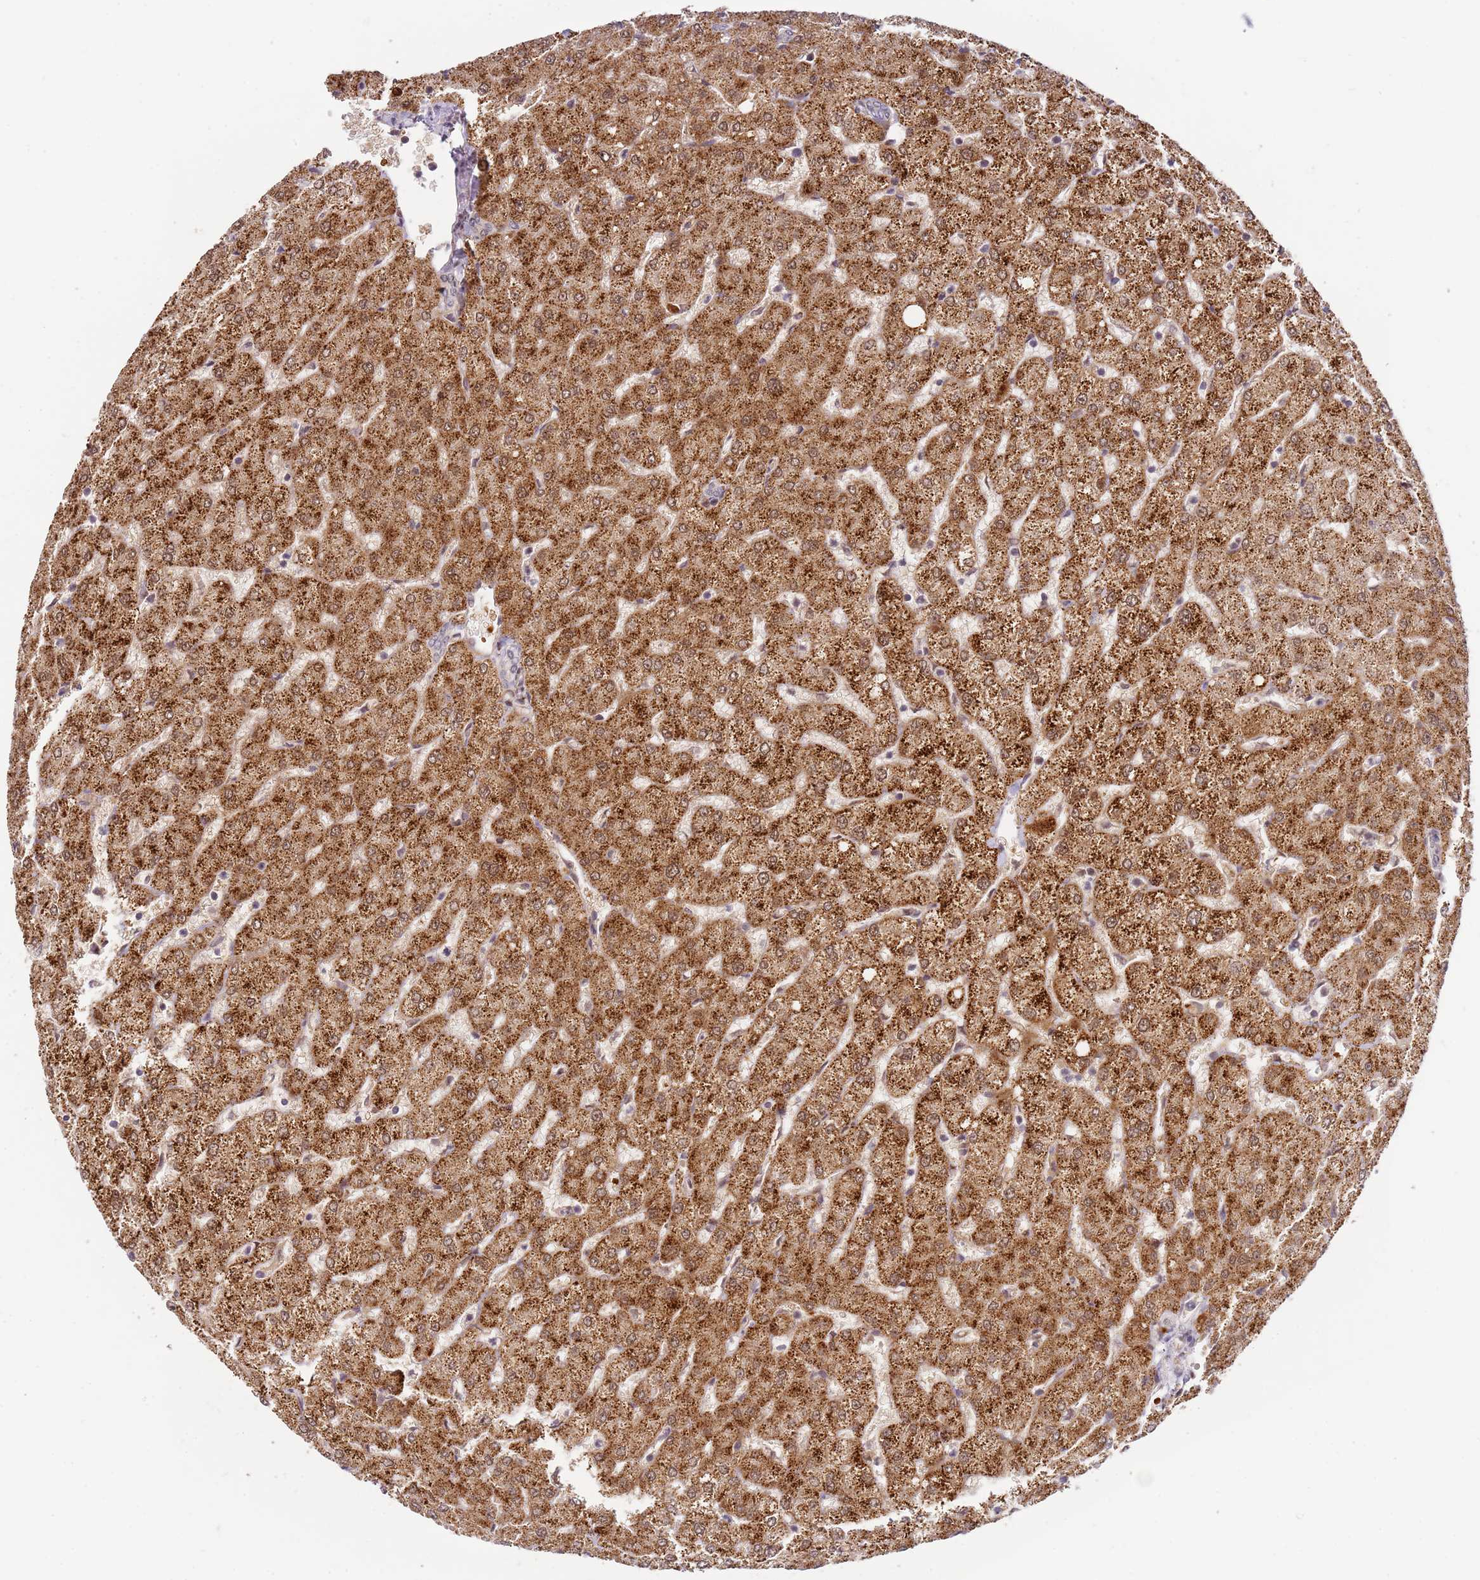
{"staining": {"intensity": "negative", "quantity": "none", "location": "none"}, "tissue": "liver", "cell_type": "Cholangiocytes", "image_type": "normal", "snomed": [{"axis": "morphology", "description": "Normal tissue, NOS"}, {"axis": "topography", "description": "Liver"}], "caption": "Histopathology image shows no significant protein expression in cholangiocytes of benign liver.", "gene": "LGALSL", "patient": {"sex": "female", "age": 54}}